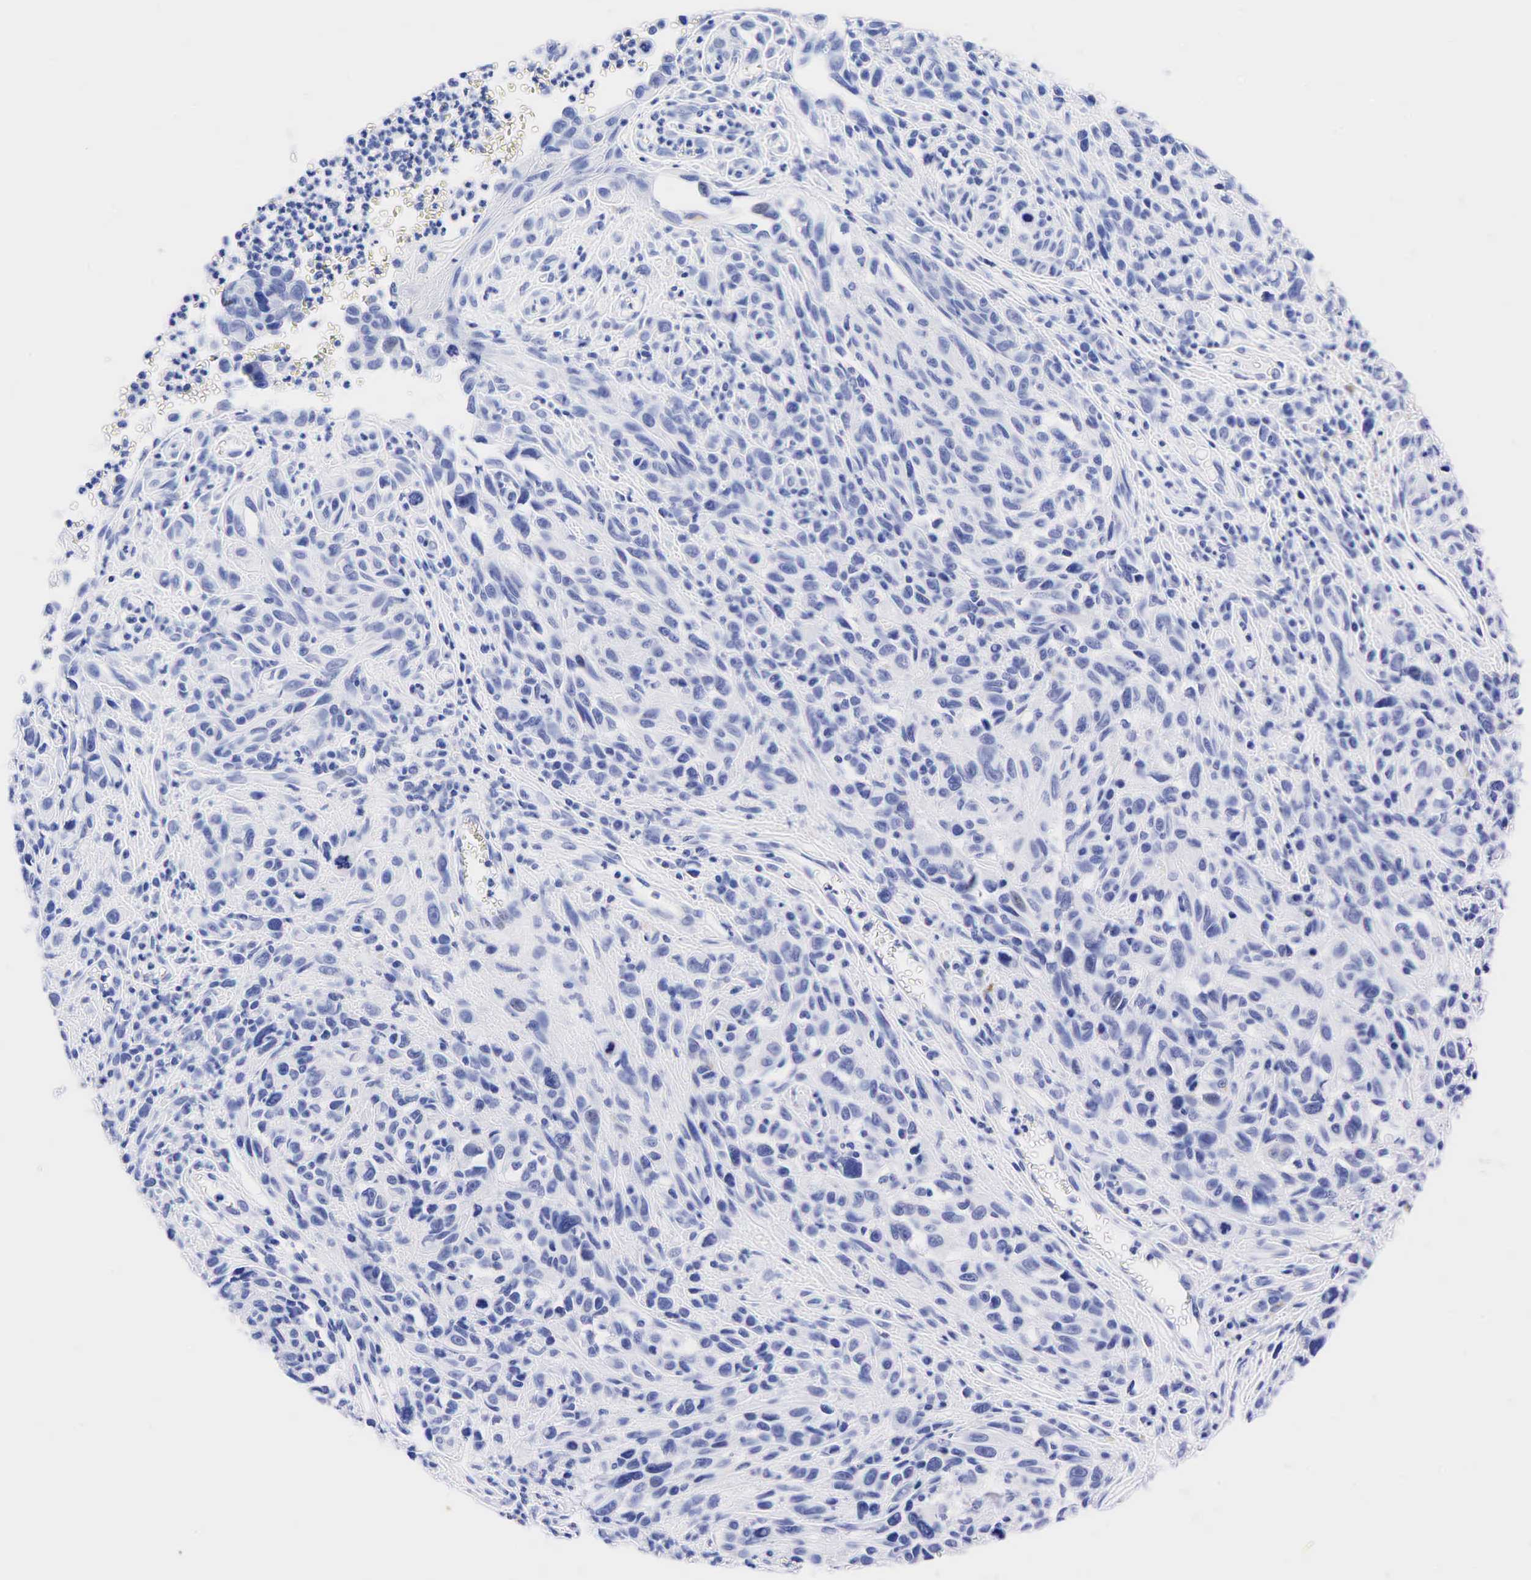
{"staining": {"intensity": "negative", "quantity": "none", "location": "none"}, "tissue": "melanoma", "cell_type": "Tumor cells", "image_type": "cancer", "snomed": [{"axis": "morphology", "description": "Malignant melanoma, NOS"}, {"axis": "topography", "description": "Skin"}], "caption": "This micrograph is of malignant melanoma stained with immunohistochemistry (IHC) to label a protein in brown with the nuclei are counter-stained blue. There is no positivity in tumor cells.", "gene": "CHGA", "patient": {"sex": "female", "age": 82}}